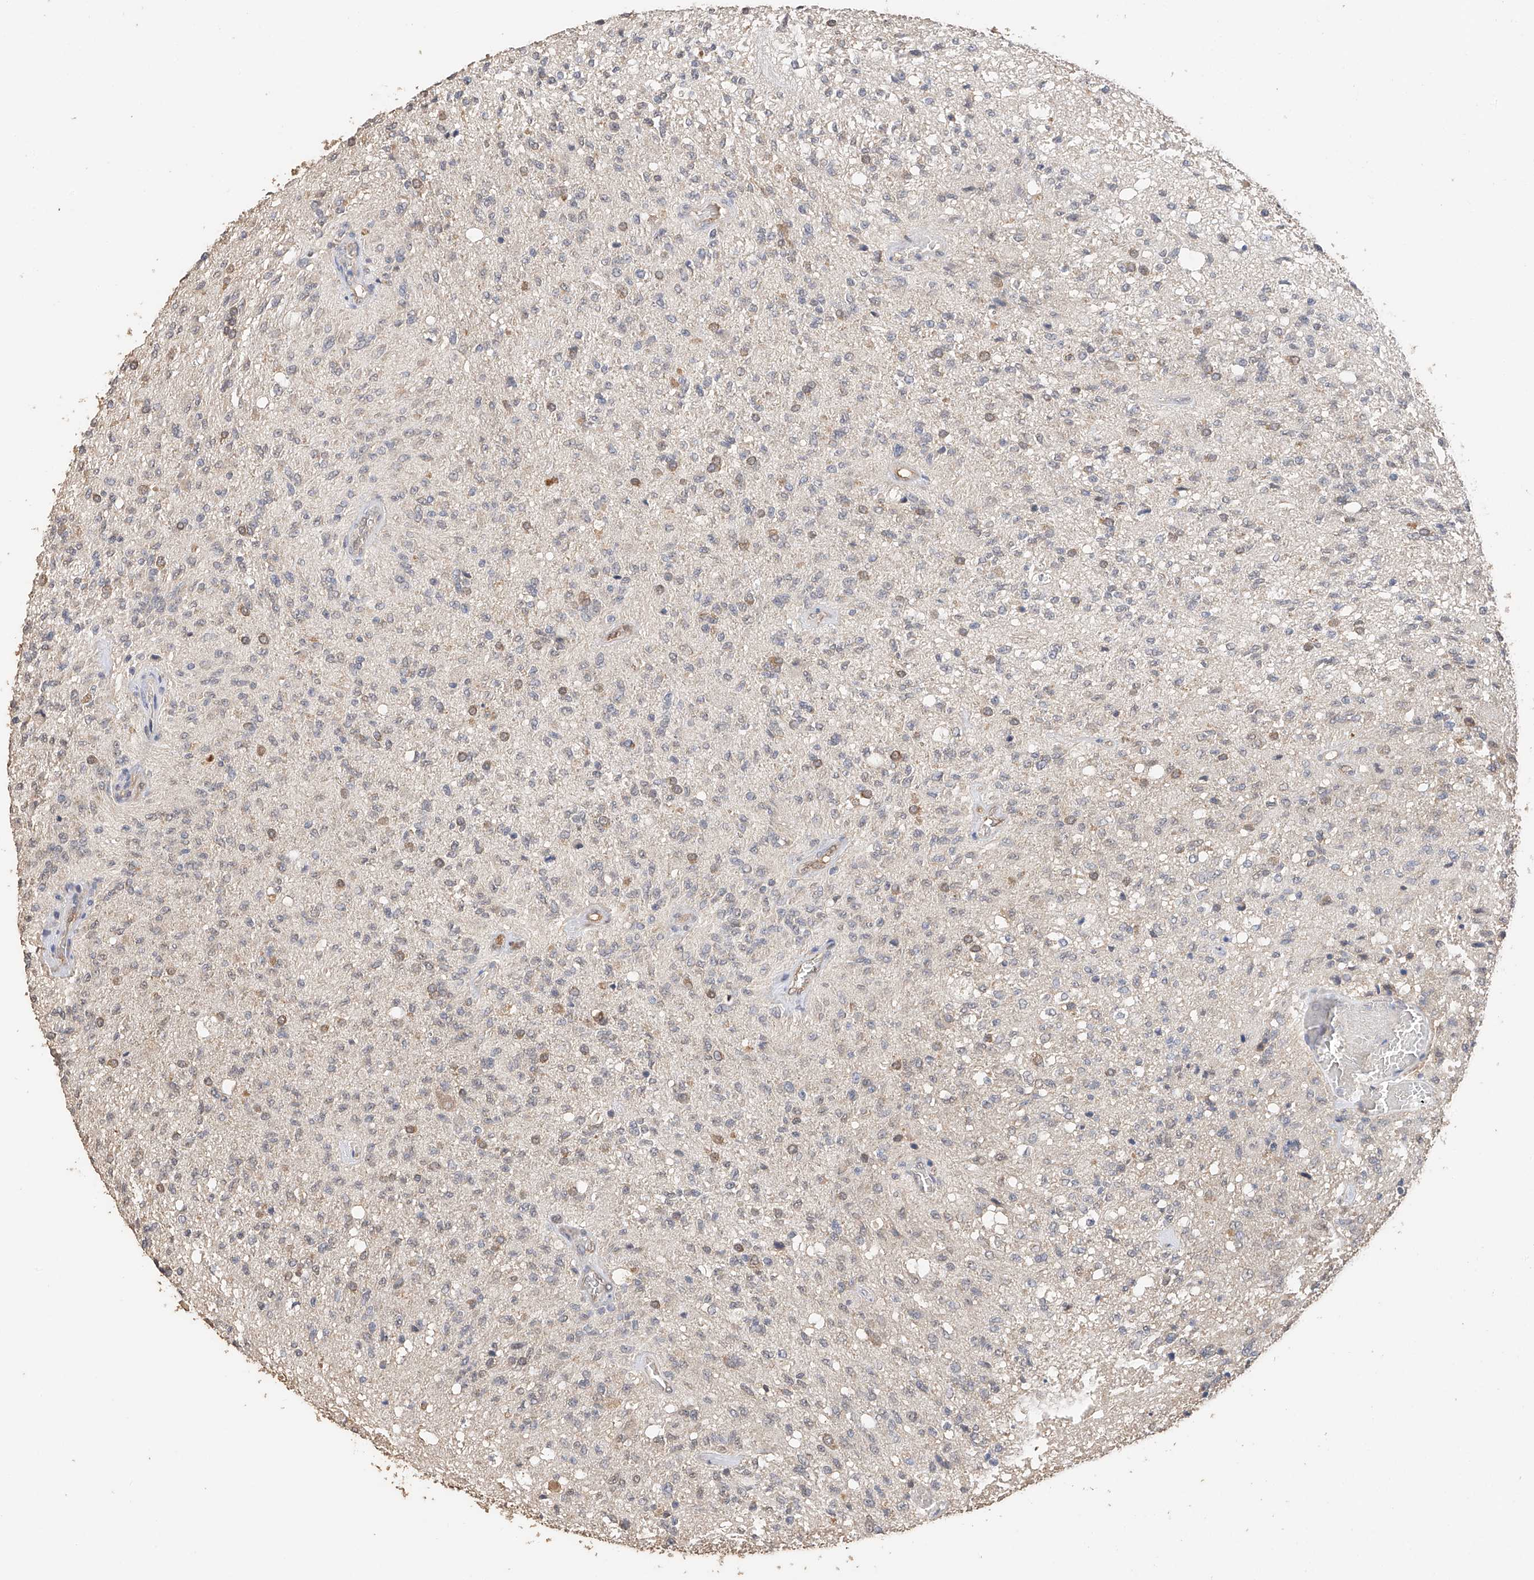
{"staining": {"intensity": "weak", "quantity": "<25%", "location": "cytoplasmic/membranous"}, "tissue": "glioma", "cell_type": "Tumor cells", "image_type": "cancer", "snomed": [{"axis": "morphology", "description": "Normal tissue, NOS"}, {"axis": "morphology", "description": "Glioma, malignant, High grade"}, {"axis": "topography", "description": "Cerebral cortex"}], "caption": "The micrograph displays no staining of tumor cells in malignant glioma (high-grade).", "gene": "IL22RA2", "patient": {"sex": "male", "age": 77}}